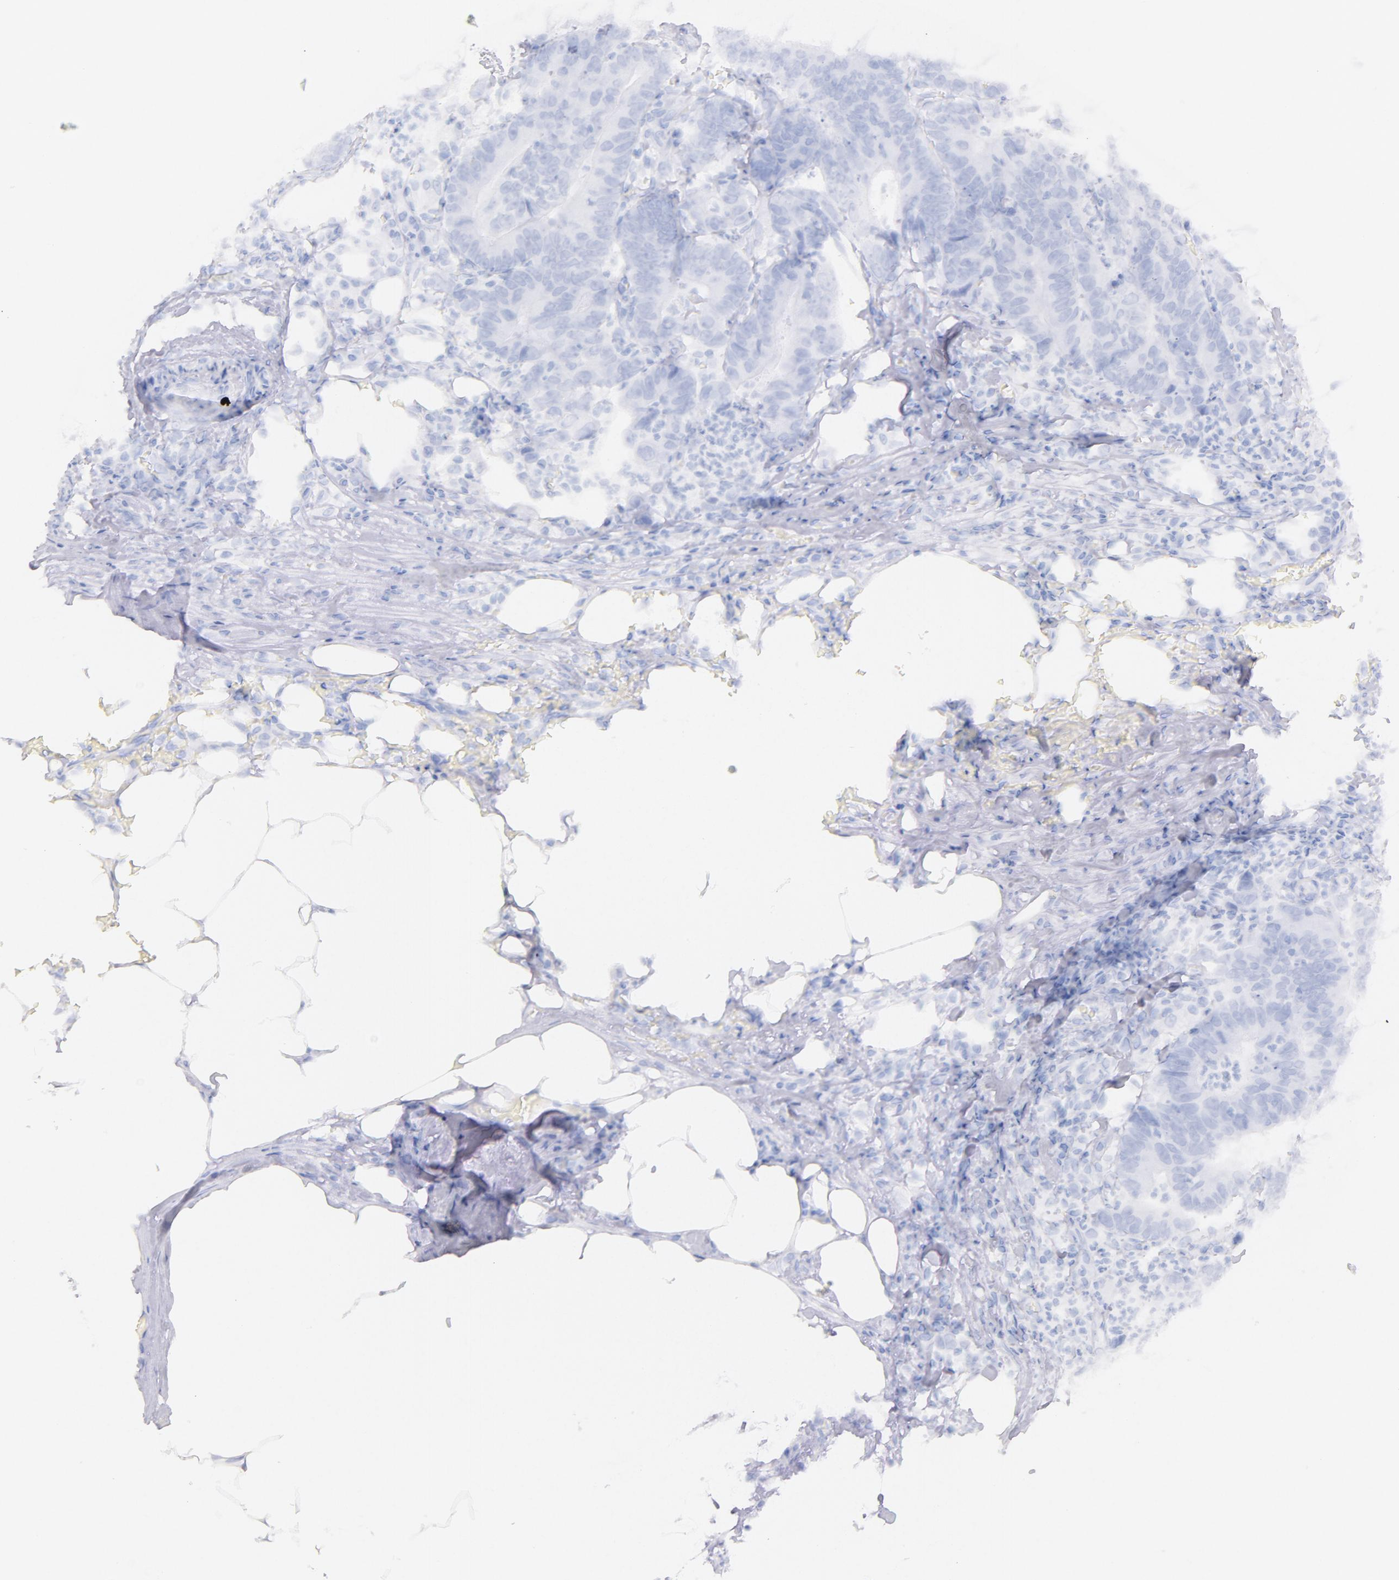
{"staining": {"intensity": "negative", "quantity": "none", "location": "none"}, "tissue": "colorectal cancer", "cell_type": "Tumor cells", "image_type": "cancer", "snomed": [{"axis": "morphology", "description": "Adenocarcinoma, NOS"}, {"axis": "topography", "description": "Colon"}], "caption": "This micrograph is of colorectal adenocarcinoma stained with IHC to label a protein in brown with the nuclei are counter-stained blue. There is no positivity in tumor cells. (DAB (3,3'-diaminobenzidine) immunohistochemistry (IHC) with hematoxylin counter stain).", "gene": "CD44", "patient": {"sex": "female", "age": 76}}